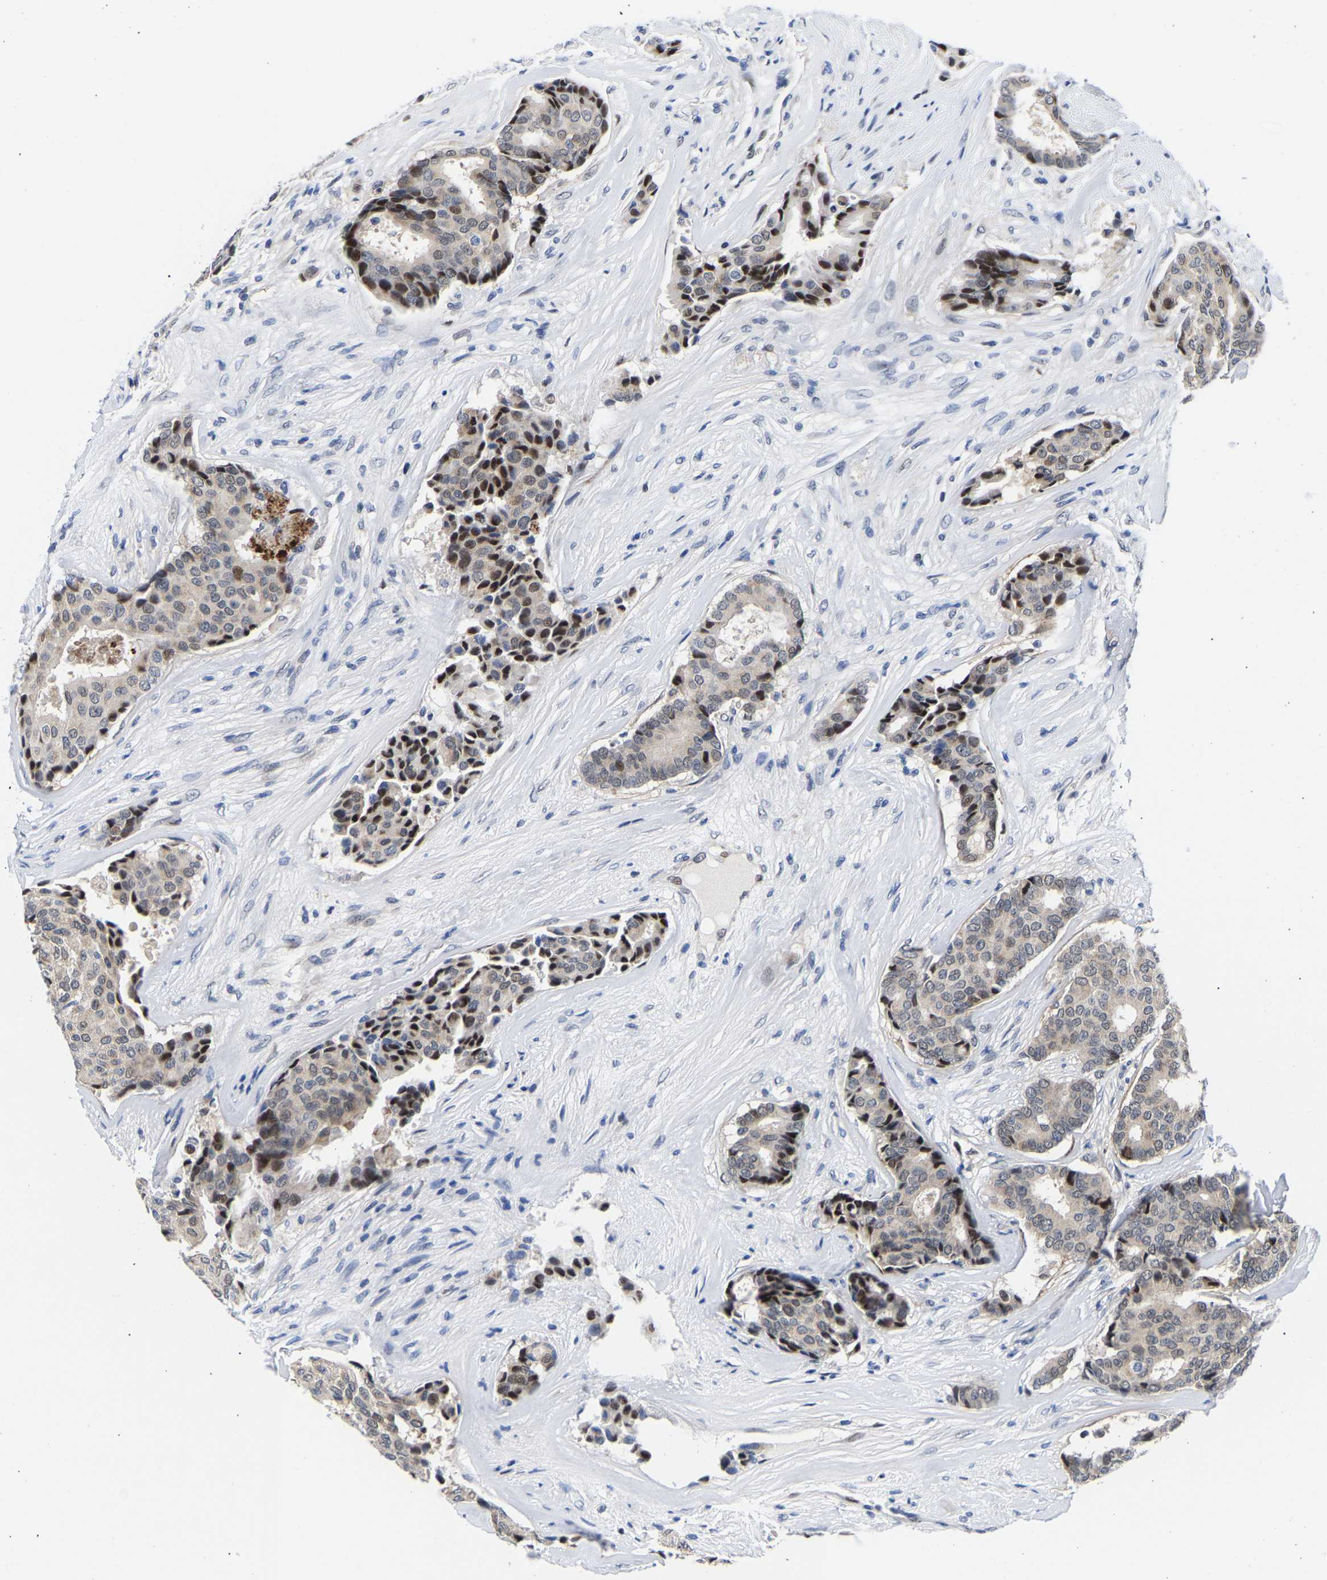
{"staining": {"intensity": "strong", "quantity": "<25%", "location": "nuclear"}, "tissue": "breast cancer", "cell_type": "Tumor cells", "image_type": "cancer", "snomed": [{"axis": "morphology", "description": "Duct carcinoma"}, {"axis": "topography", "description": "Breast"}], "caption": "Immunohistochemistry of human breast invasive ductal carcinoma demonstrates medium levels of strong nuclear staining in approximately <25% of tumor cells. (DAB (3,3'-diaminobenzidine) = brown stain, brightfield microscopy at high magnification).", "gene": "PTRHD1", "patient": {"sex": "female", "age": 75}}